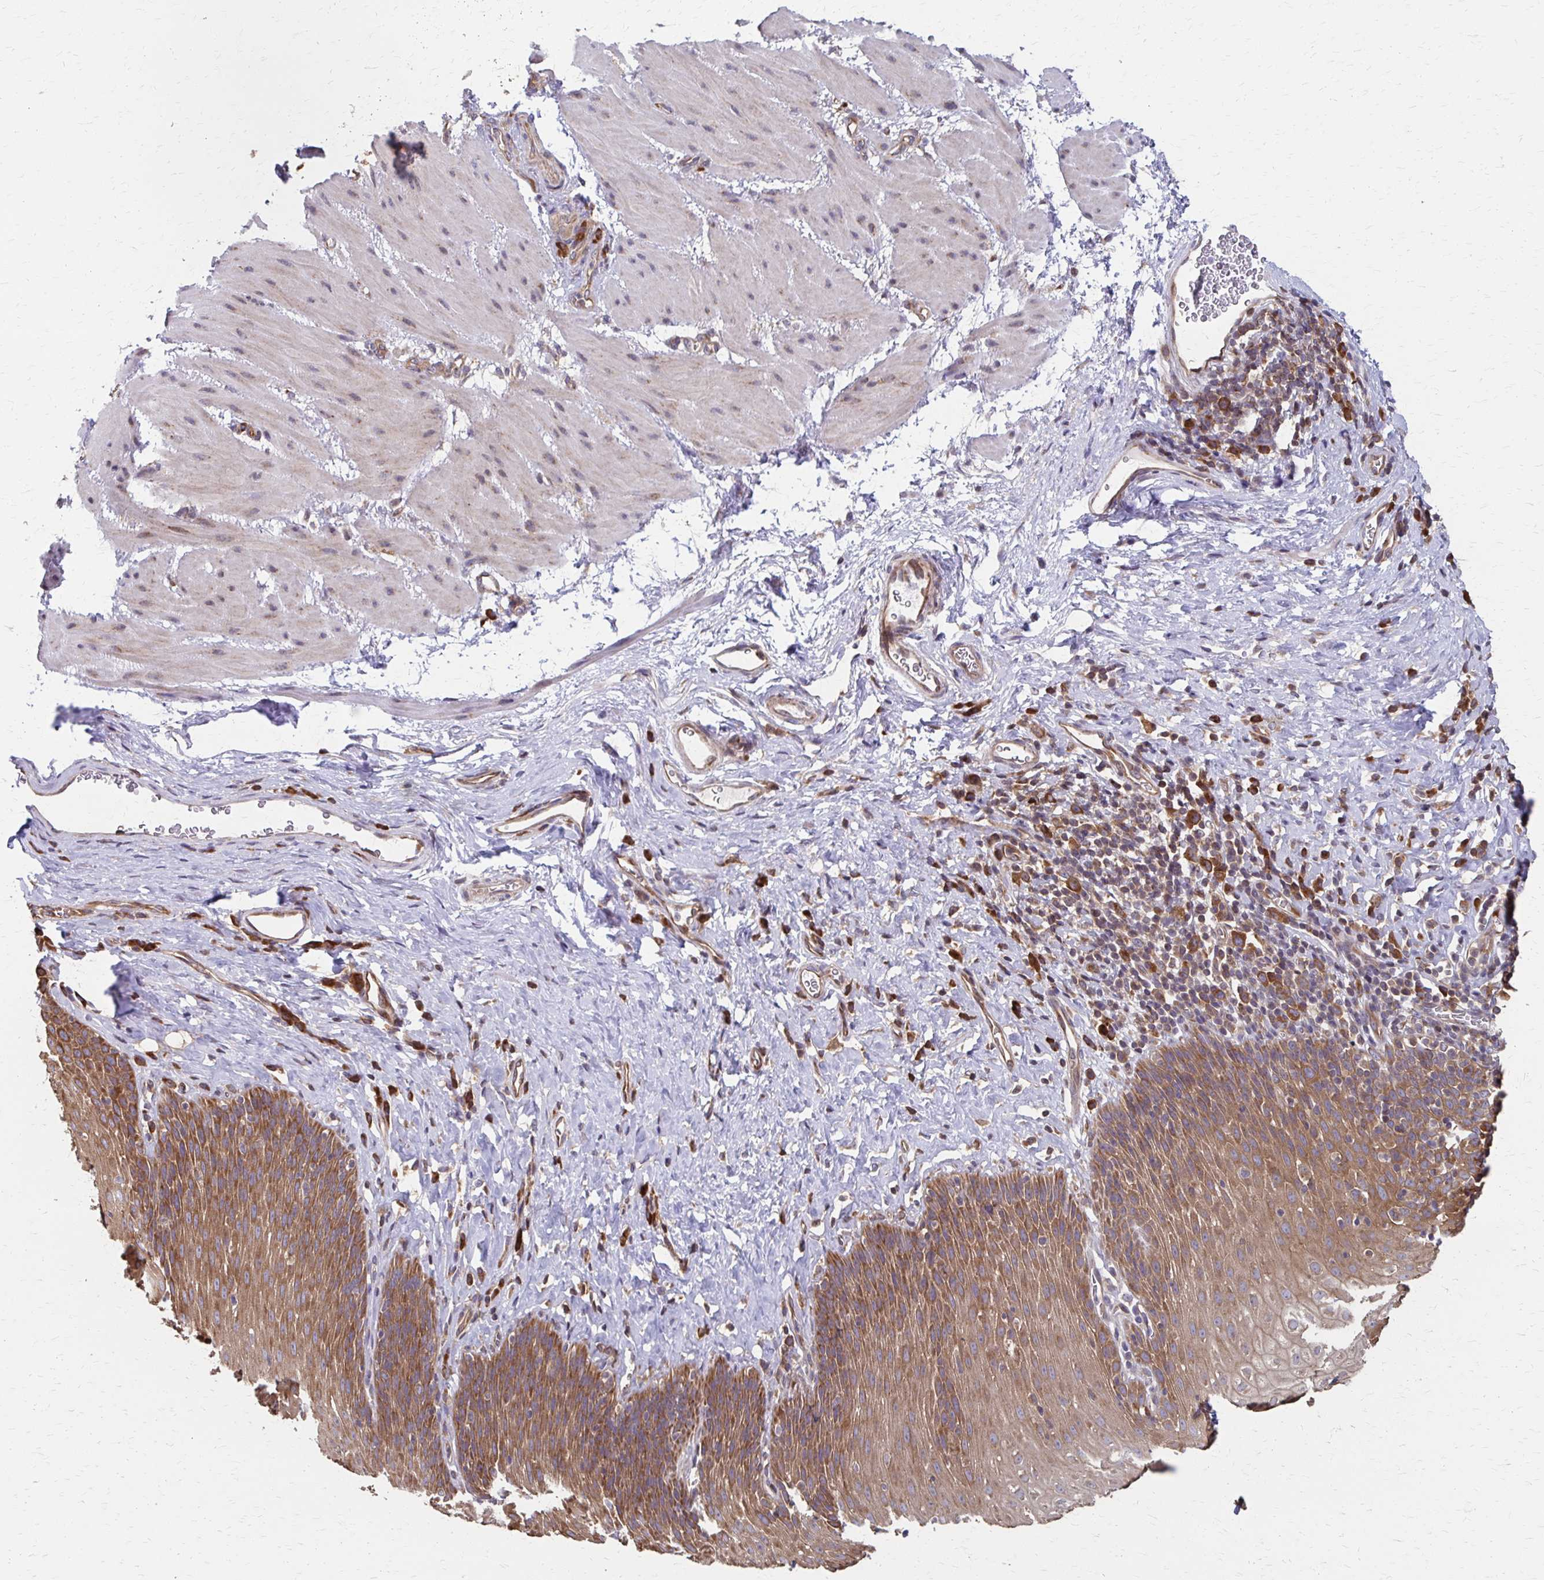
{"staining": {"intensity": "moderate", "quantity": ">75%", "location": "cytoplasmic/membranous"}, "tissue": "esophagus", "cell_type": "Squamous epithelial cells", "image_type": "normal", "snomed": [{"axis": "morphology", "description": "Normal tissue, NOS"}, {"axis": "topography", "description": "Esophagus"}], "caption": "Squamous epithelial cells exhibit moderate cytoplasmic/membranous expression in approximately >75% of cells in benign esophagus.", "gene": "EEF2", "patient": {"sex": "female", "age": 61}}